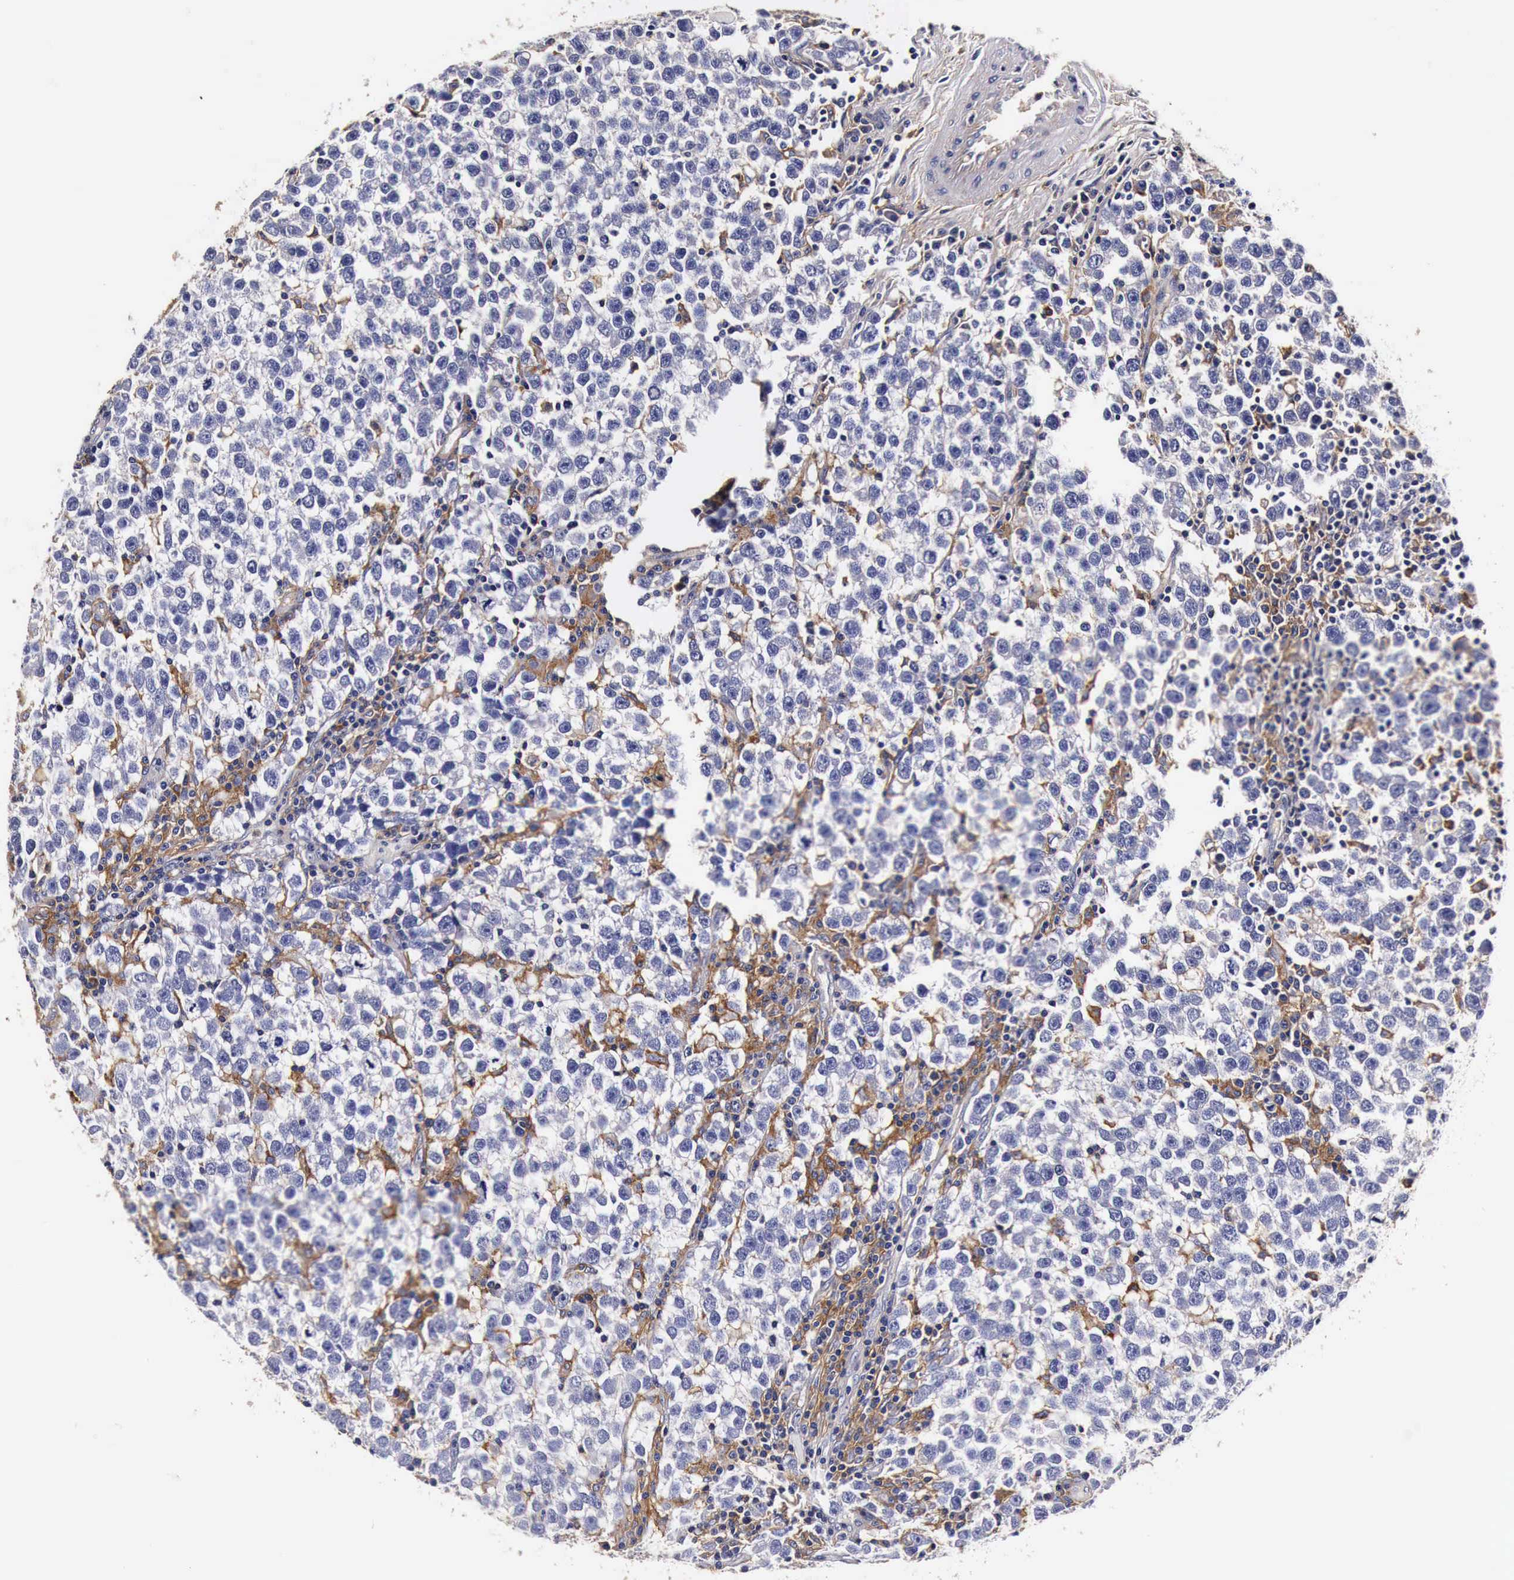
{"staining": {"intensity": "moderate", "quantity": "<25%", "location": "cytoplasmic/membranous"}, "tissue": "testis cancer", "cell_type": "Tumor cells", "image_type": "cancer", "snomed": [{"axis": "morphology", "description": "Seminoma, NOS"}, {"axis": "topography", "description": "Testis"}], "caption": "Testis cancer stained with IHC exhibits moderate cytoplasmic/membranous positivity in approximately <25% of tumor cells. The staining is performed using DAB brown chromogen to label protein expression. The nuclei are counter-stained blue using hematoxylin.", "gene": "RP2", "patient": {"sex": "male", "age": 43}}